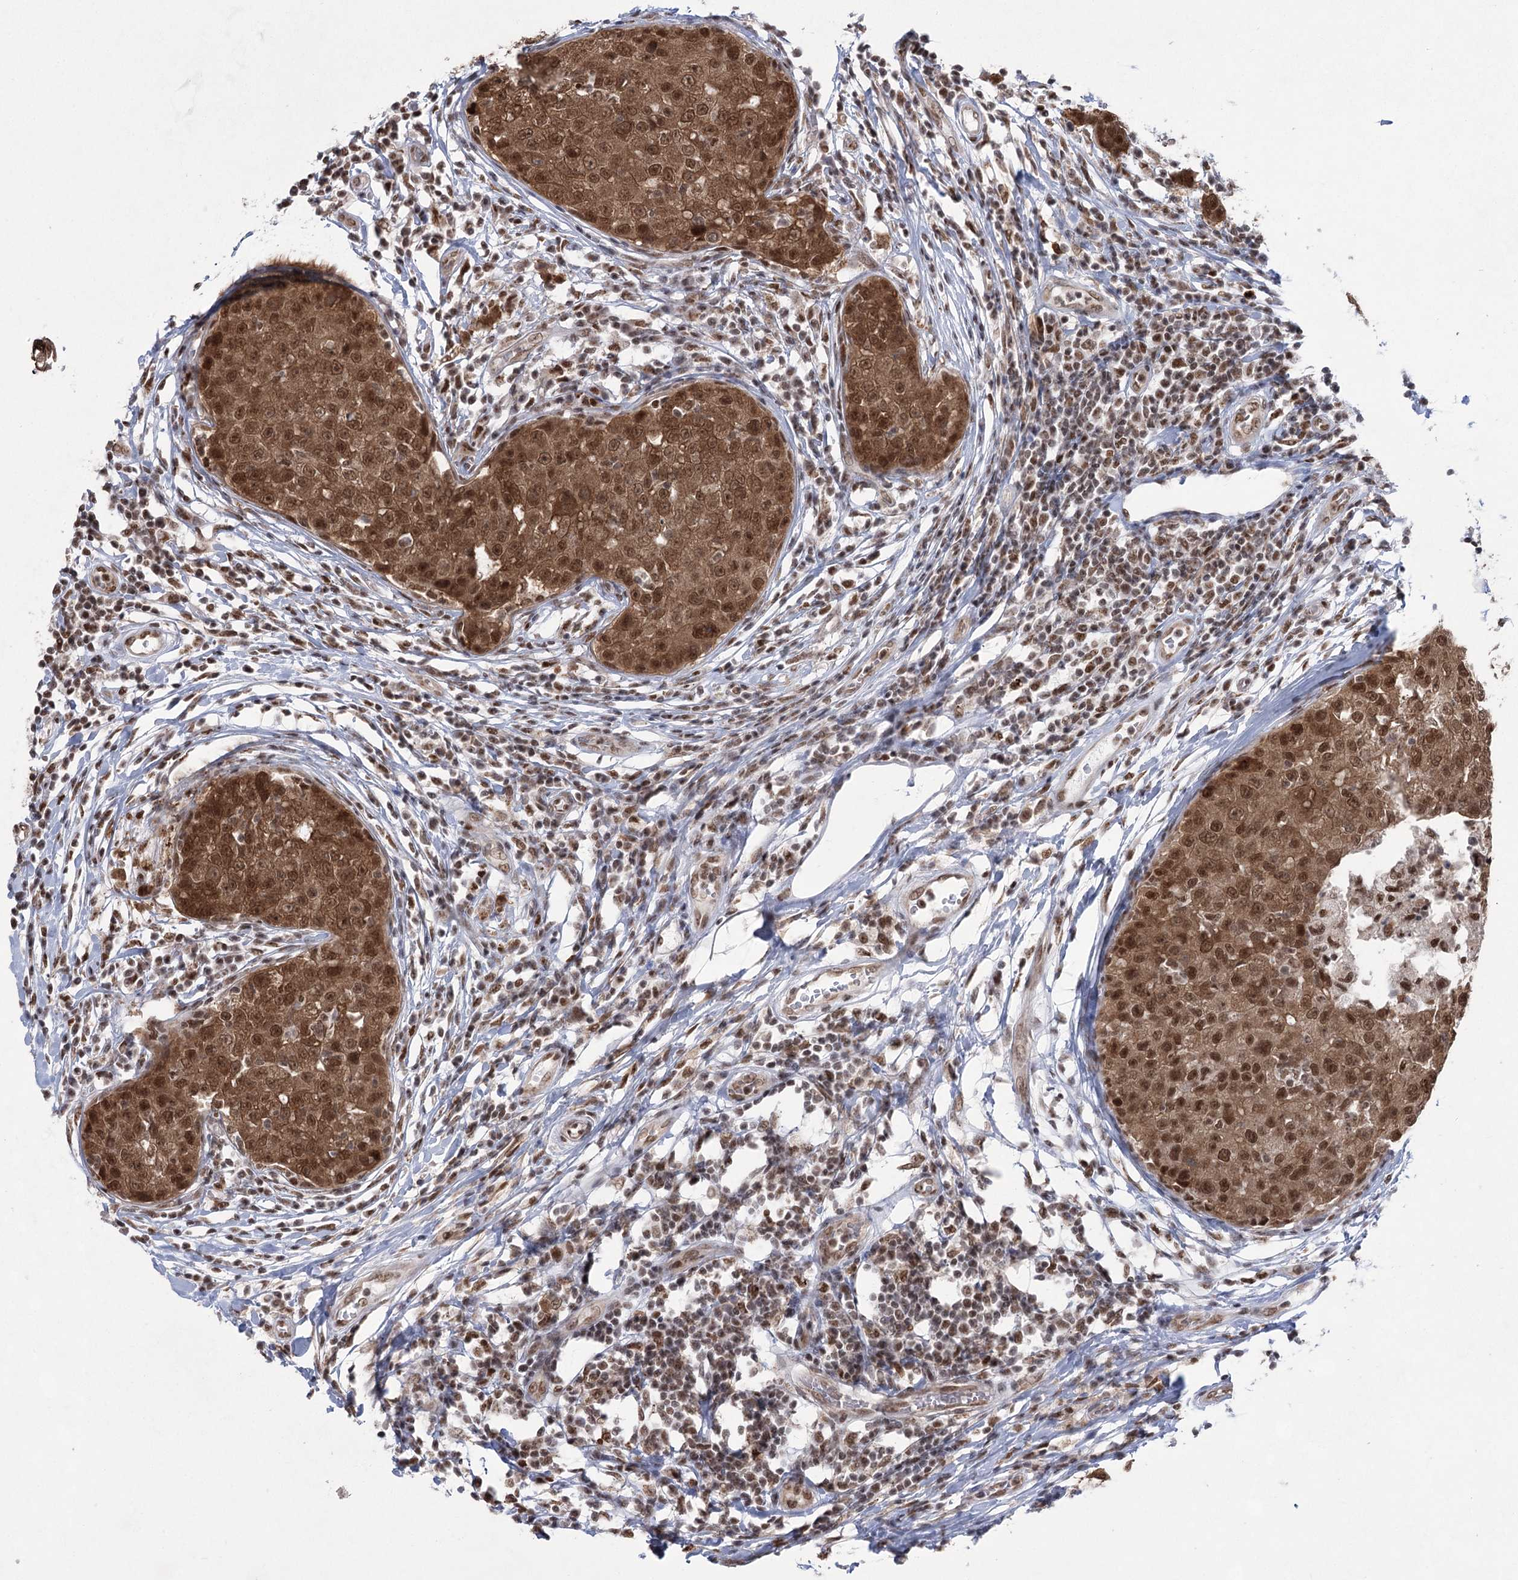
{"staining": {"intensity": "moderate", "quantity": ">75%", "location": "cytoplasmic/membranous,nuclear"}, "tissue": "breast cancer", "cell_type": "Tumor cells", "image_type": "cancer", "snomed": [{"axis": "morphology", "description": "Duct carcinoma"}, {"axis": "topography", "description": "Breast"}], "caption": "Moderate cytoplasmic/membranous and nuclear protein expression is identified in approximately >75% of tumor cells in breast cancer. Nuclei are stained in blue.", "gene": "ZCCHC8", "patient": {"sex": "female", "age": 27}}